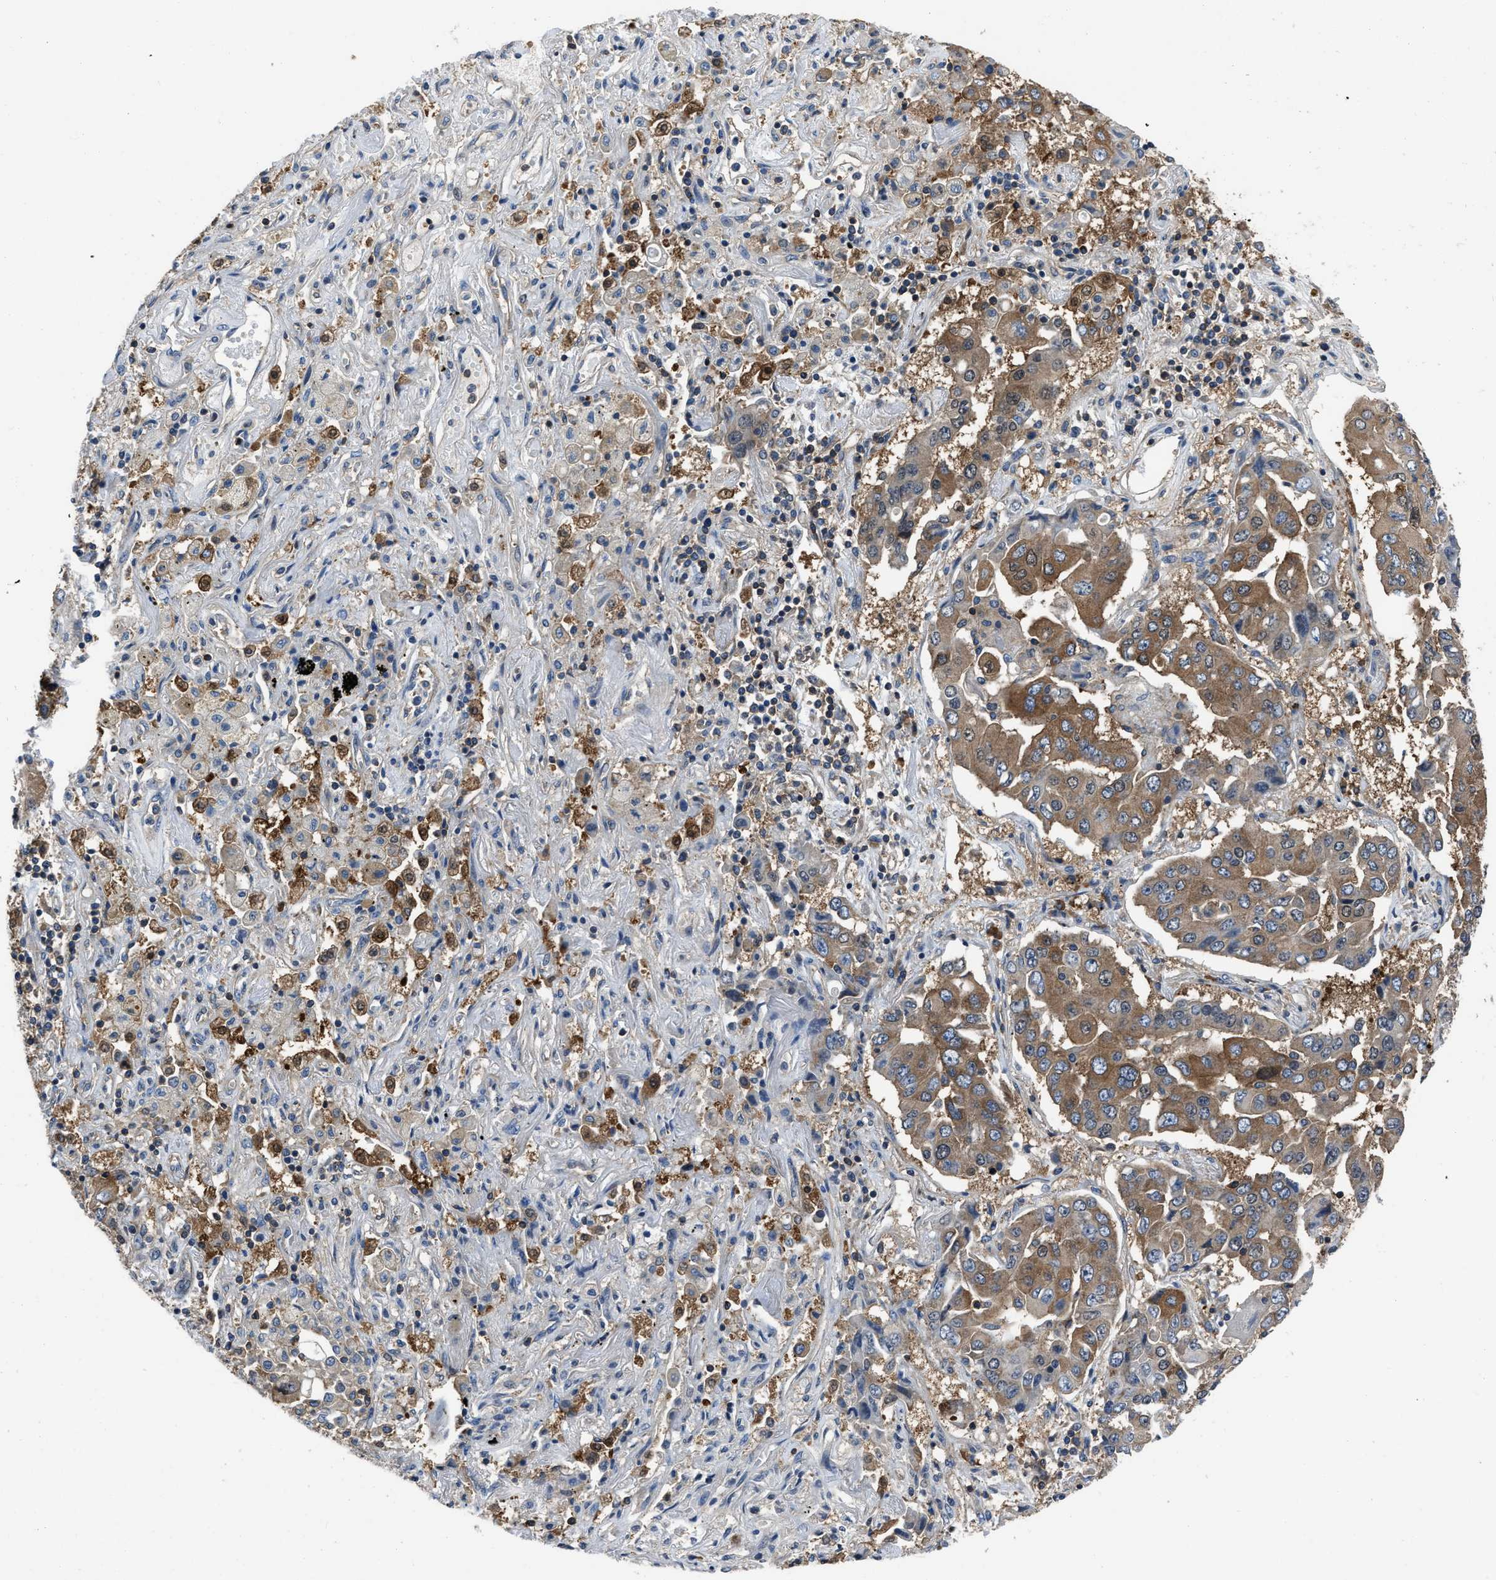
{"staining": {"intensity": "moderate", "quantity": ">75%", "location": "cytoplasmic/membranous"}, "tissue": "lung cancer", "cell_type": "Tumor cells", "image_type": "cancer", "snomed": [{"axis": "morphology", "description": "Adenocarcinoma, NOS"}, {"axis": "topography", "description": "Lung"}], "caption": "An image of human lung cancer stained for a protein demonstrates moderate cytoplasmic/membranous brown staining in tumor cells.", "gene": "YARS1", "patient": {"sex": "female", "age": 65}}